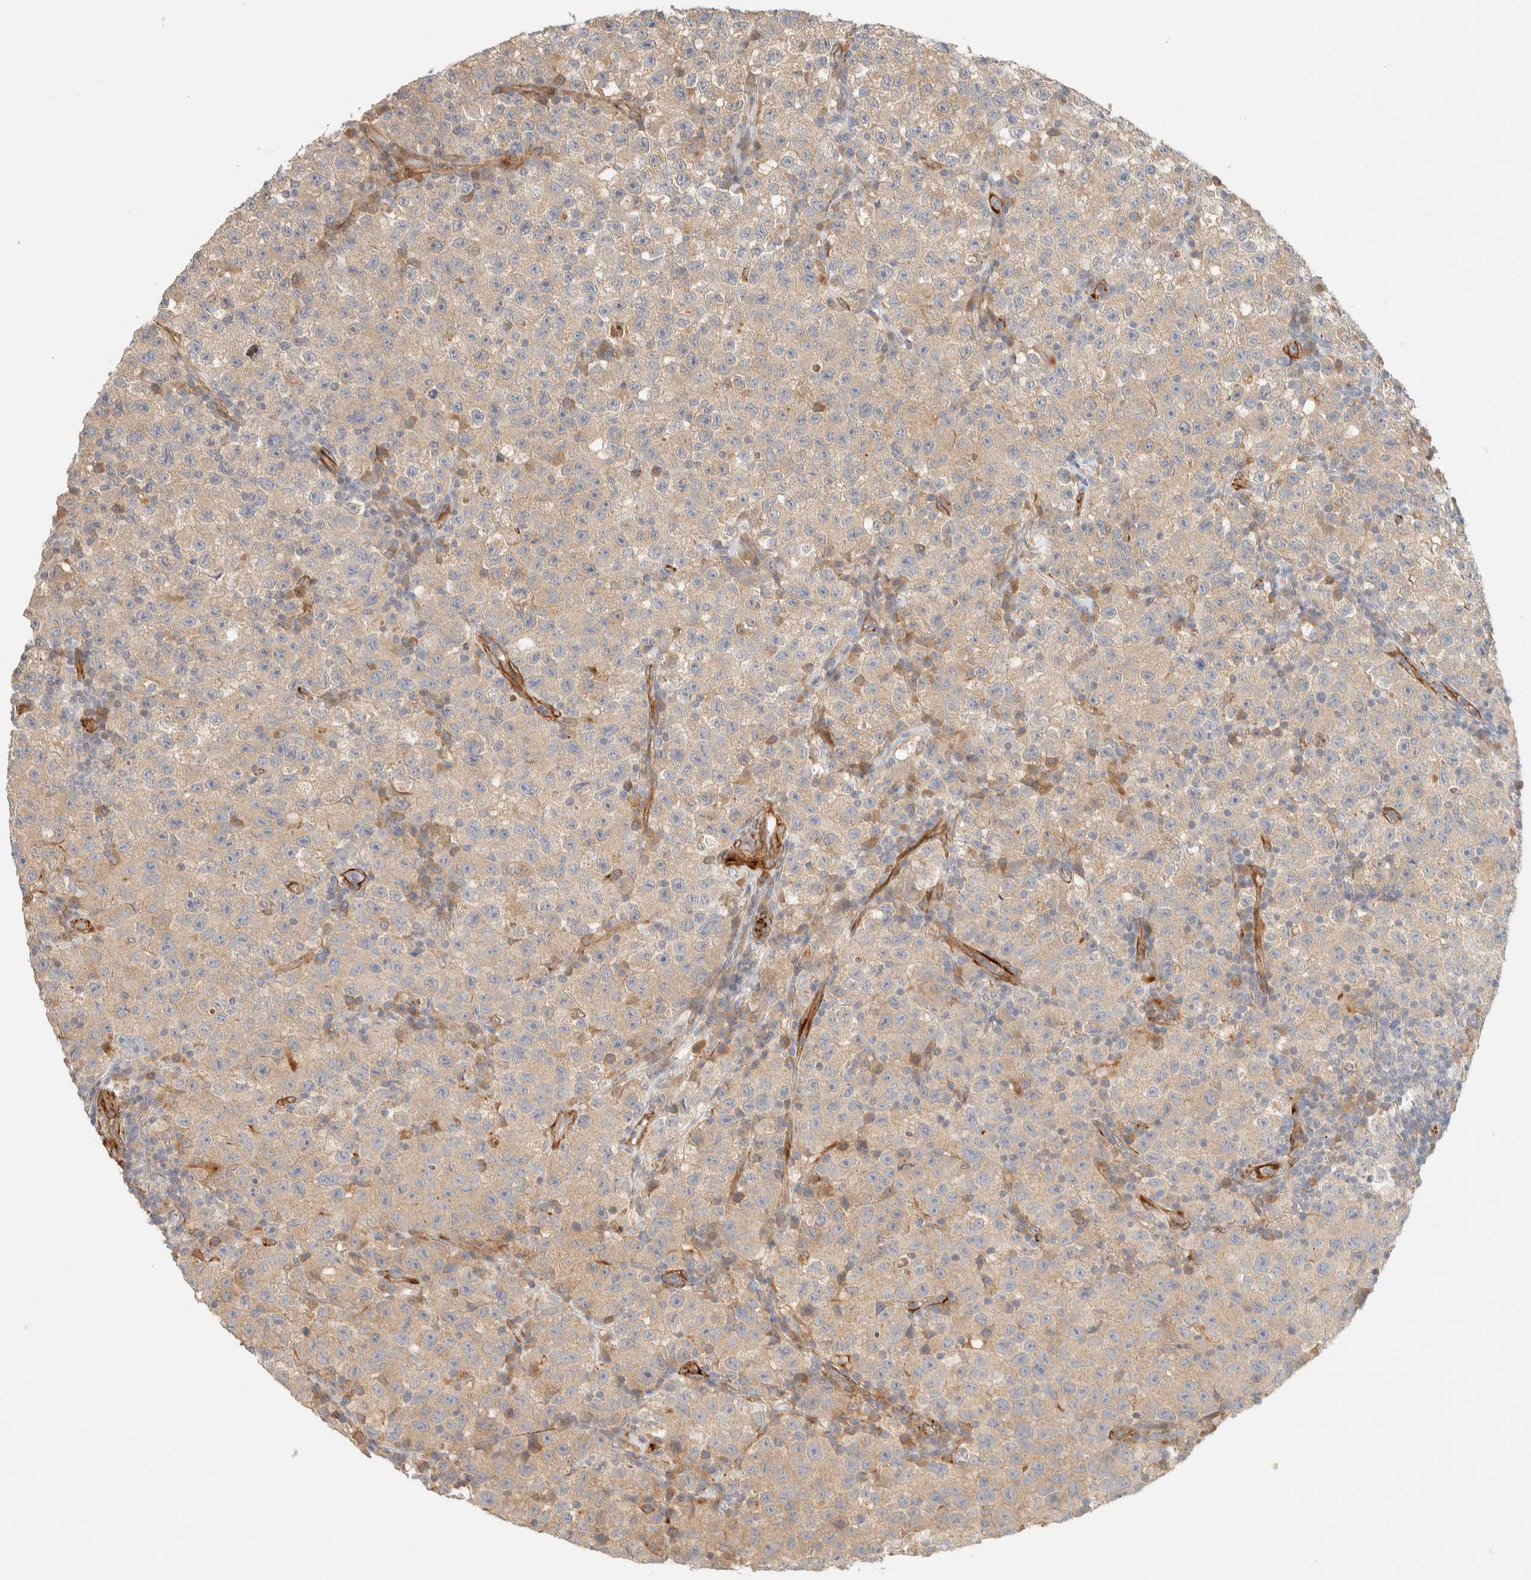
{"staining": {"intensity": "weak", "quantity": ">75%", "location": "cytoplasmic/membranous"}, "tissue": "testis cancer", "cell_type": "Tumor cells", "image_type": "cancer", "snomed": [{"axis": "morphology", "description": "Seminoma, NOS"}, {"axis": "topography", "description": "Testis"}], "caption": "A photomicrograph of human testis cancer (seminoma) stained for a protein displays weak cytoplasmic/membranous brown staining in tumor cells. (brown staining indicates protein expression, while blue staining denotes nuclei).", "gene": "FAT1", "patient": {"sex": "male", "age": 22}}